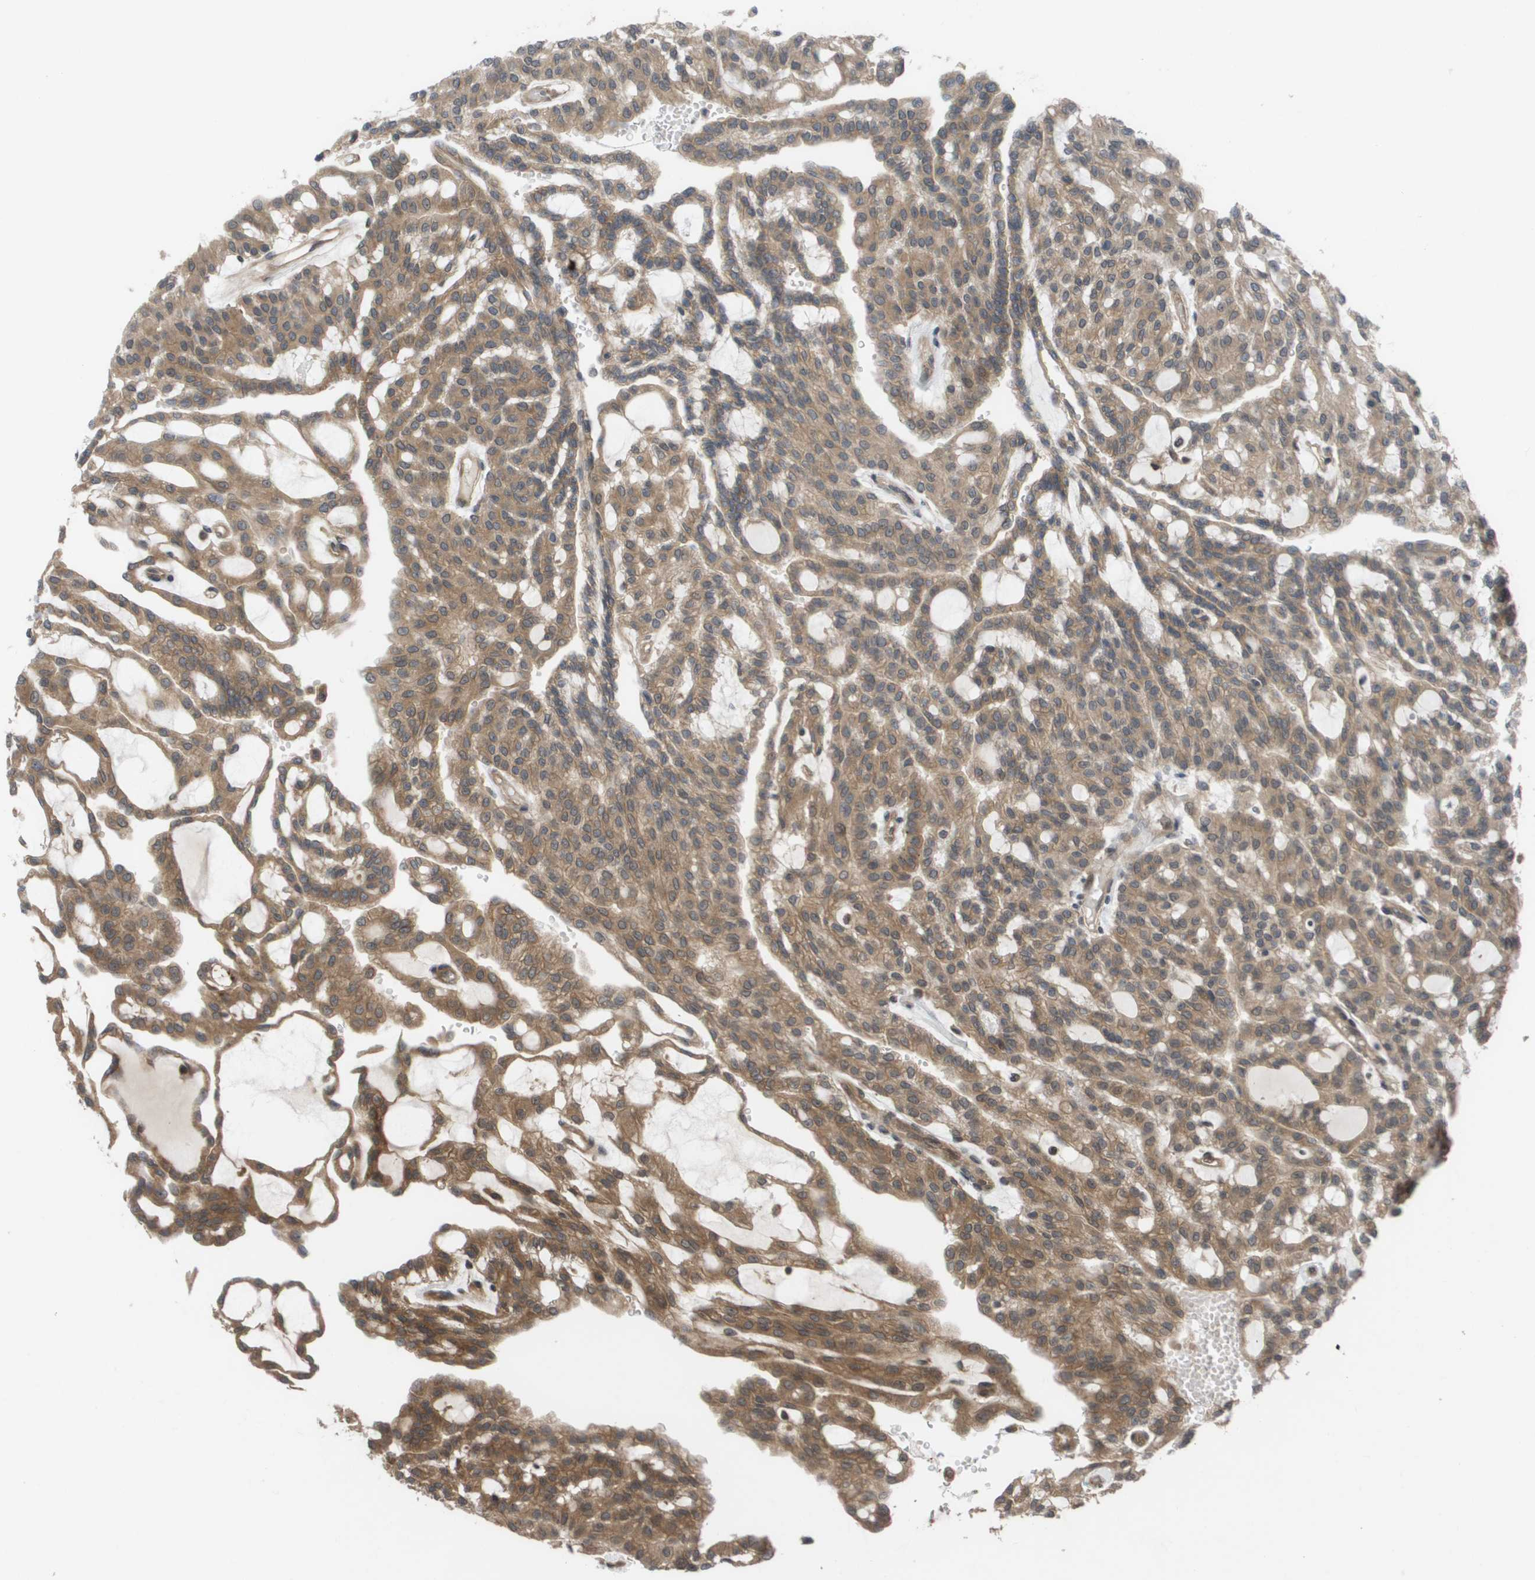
{"staining": {"intensity": "moderate", "quantity": ">75%", "location": "cytoplasmic/membranous,nuclear"}, "tissue": "renal cancer", "cell_type": "Tumor cells", "image_type": "cancer", "snomed": [{"axis": "morphology", "description": "Adenocarcinoma, NOS"}, {"axis": "topography", "description": "Kidney"}], "caption": "Protein positivity by immunohistochemistry (IHC) displays moderate cytoplasmic/membranous and nuclear positivity in about >75% of tumor cells in renal cancer. The staining was performed using DAB (3,3'-diaminobenzidine), with brown indicating positive protein expression. Nuclei are stained blue with hematoxylin.", "gene": "CTPS2", "patient": {"sex": "male", "age": 63}}